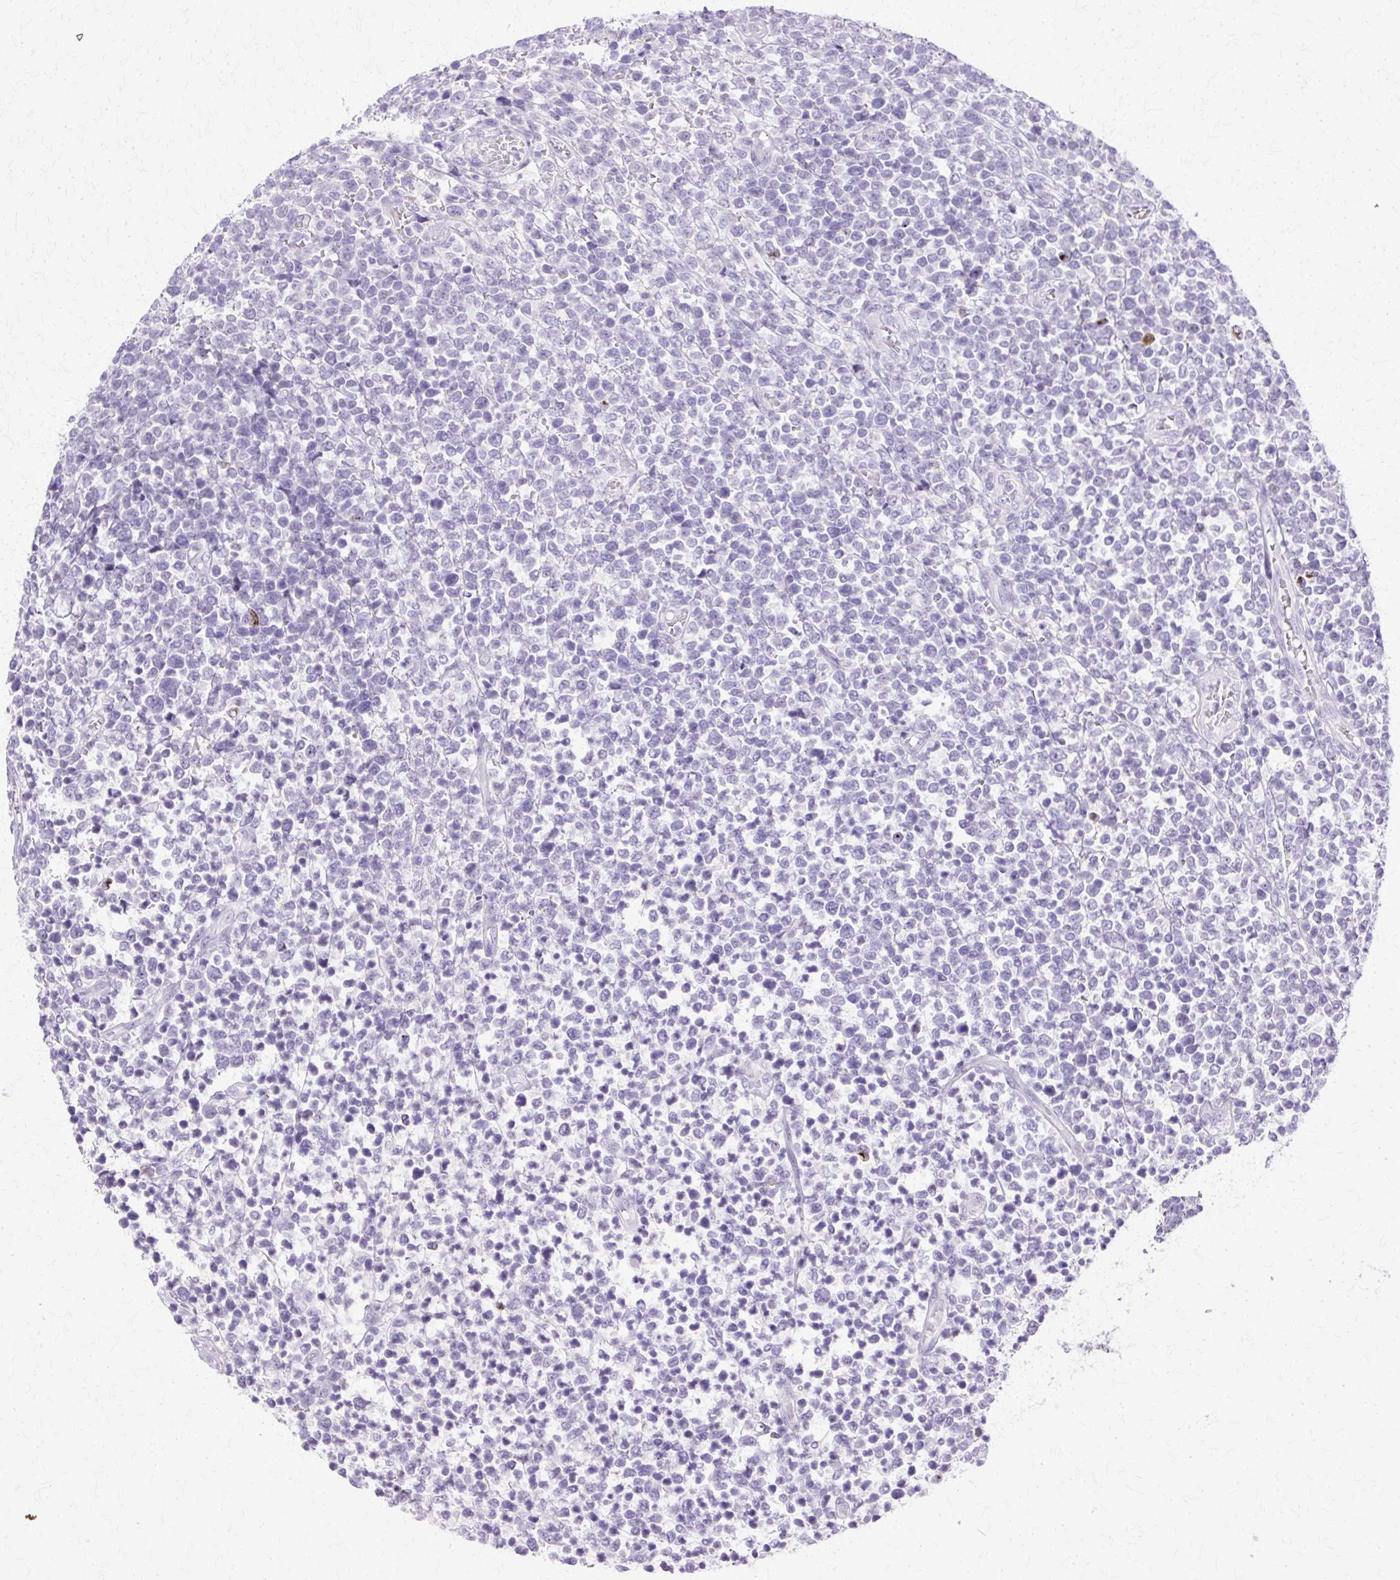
{"staining": {"intensity": "negative", "quantity": "none", "location": "none"}, "tissue": "lymphoma", "cell_type": "Tumor cells", "image_type": "cancer", "snomed": [{"axis": "morphology", "description": "Malignant lymphoma, non-Hodgkin's type, High grade"}, {"axis": "topography", "description": "Soft tissue"}], "caption": "High-grade malignant lymphoma, non-Hodgkin's type was stained to show a protein in brown. There is no significant staining in tumor cells. (Immunohistochemistry (ihc), brightfield microscopy, high magnification).", "gene": "HSPA8", "patient": {"sex": "female", "age": 56}}